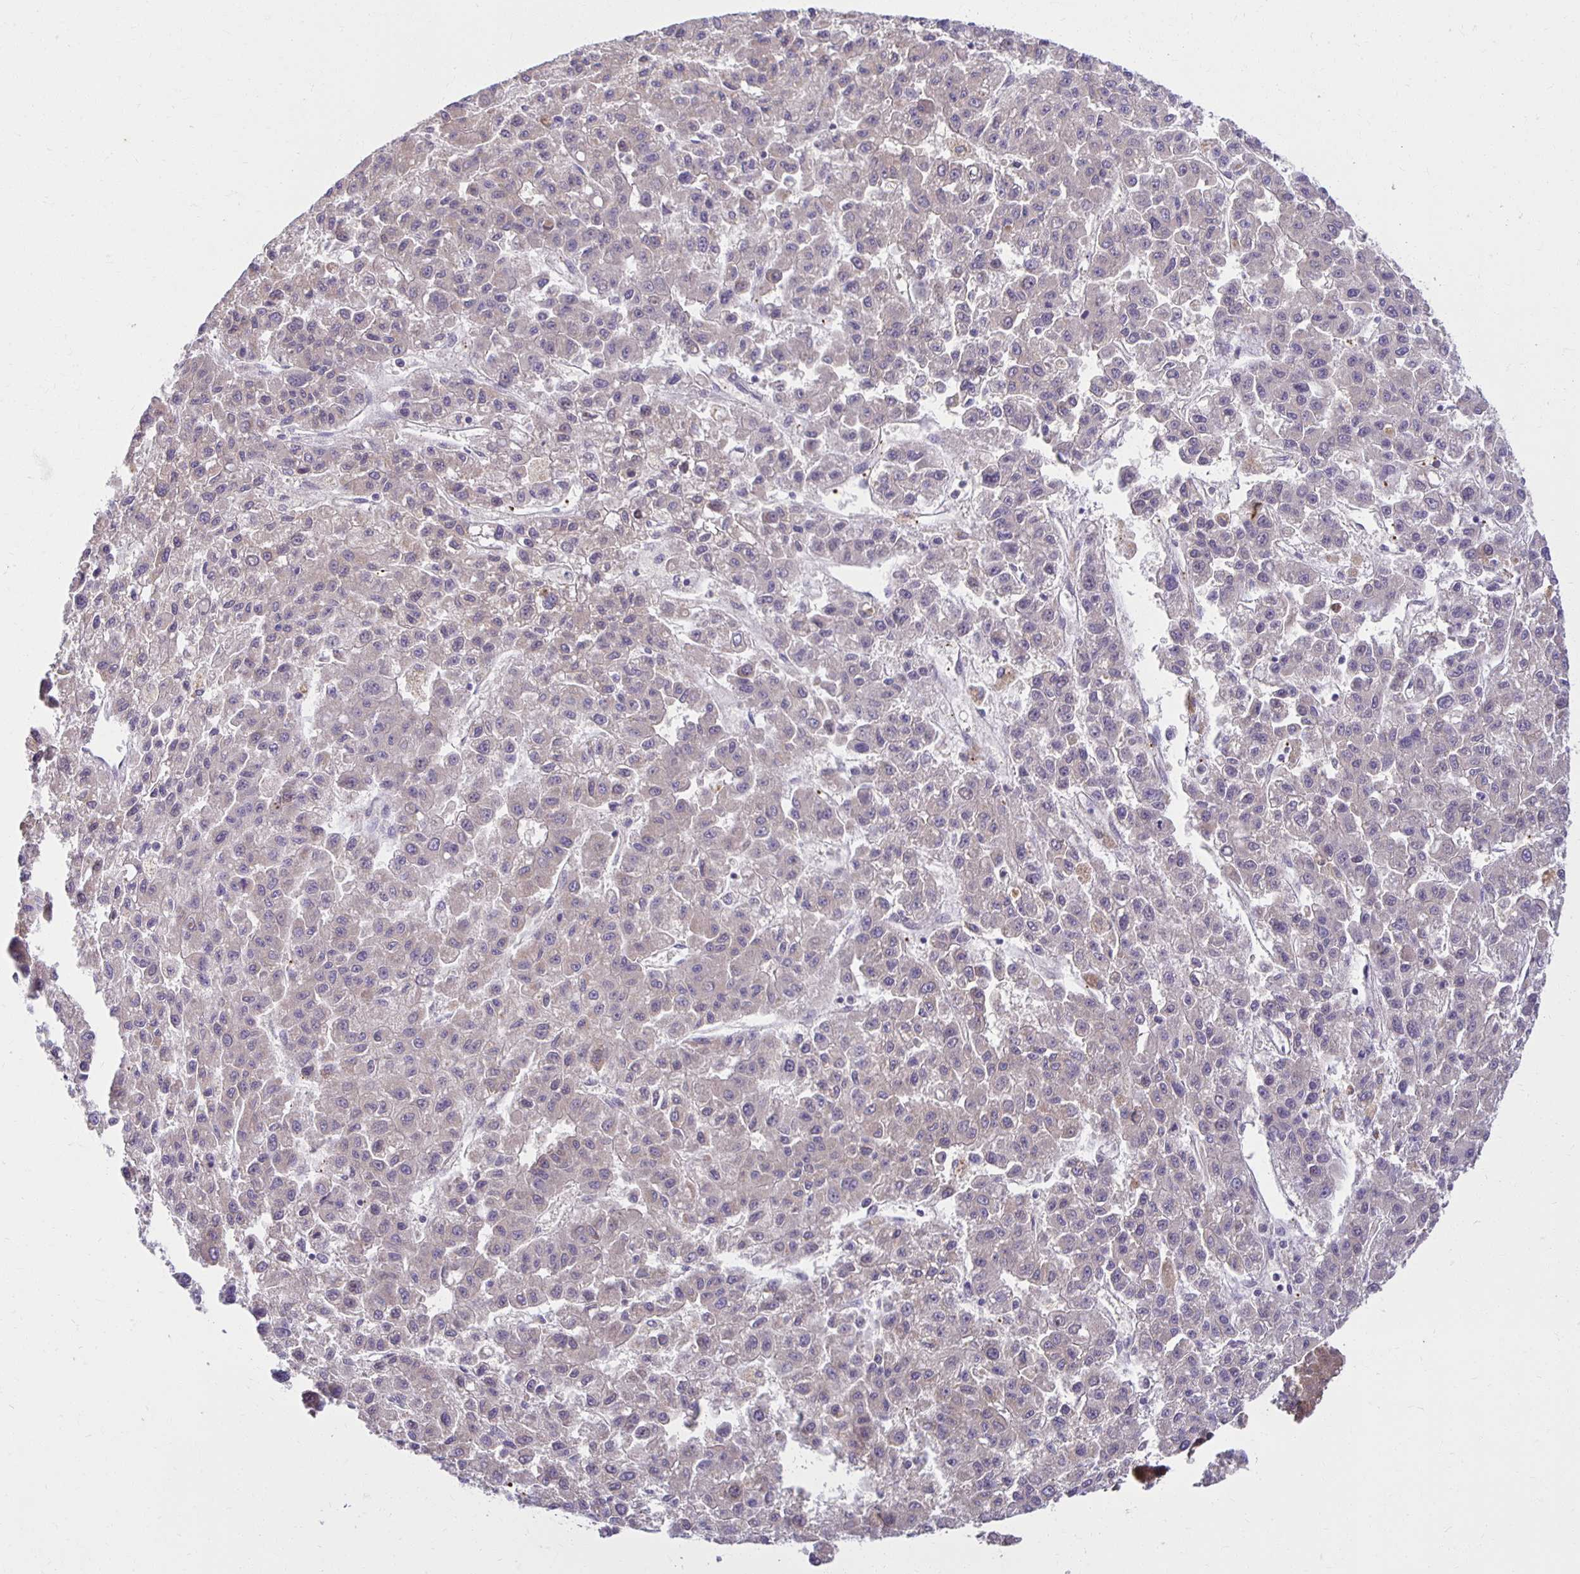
{"staining": {"intensity": "negative", "quantity": "none", "location": "none"}, "tissue": "liver cancer", "cell_type": "Tumor cells", "image_type": "cancer", "snomed": [{"axis": "morphology", "description": "Carcinoma, Hepatocellular, NOS"}, {"axis": "topography", "description": "Liver"}], "caption": "A high-resolution micrograph shows immunohistochemistry staining of hepatocellular carcinoma (liver), which shows no significant expression in tumor cells. (DAB (3,3'-diaminobenzidine) immunohistochemistry (IHC) visualized using brightfield microscopy, high magnification).", "gene": "MIEN1", "patient": {"sex": "male", "age": 70}}